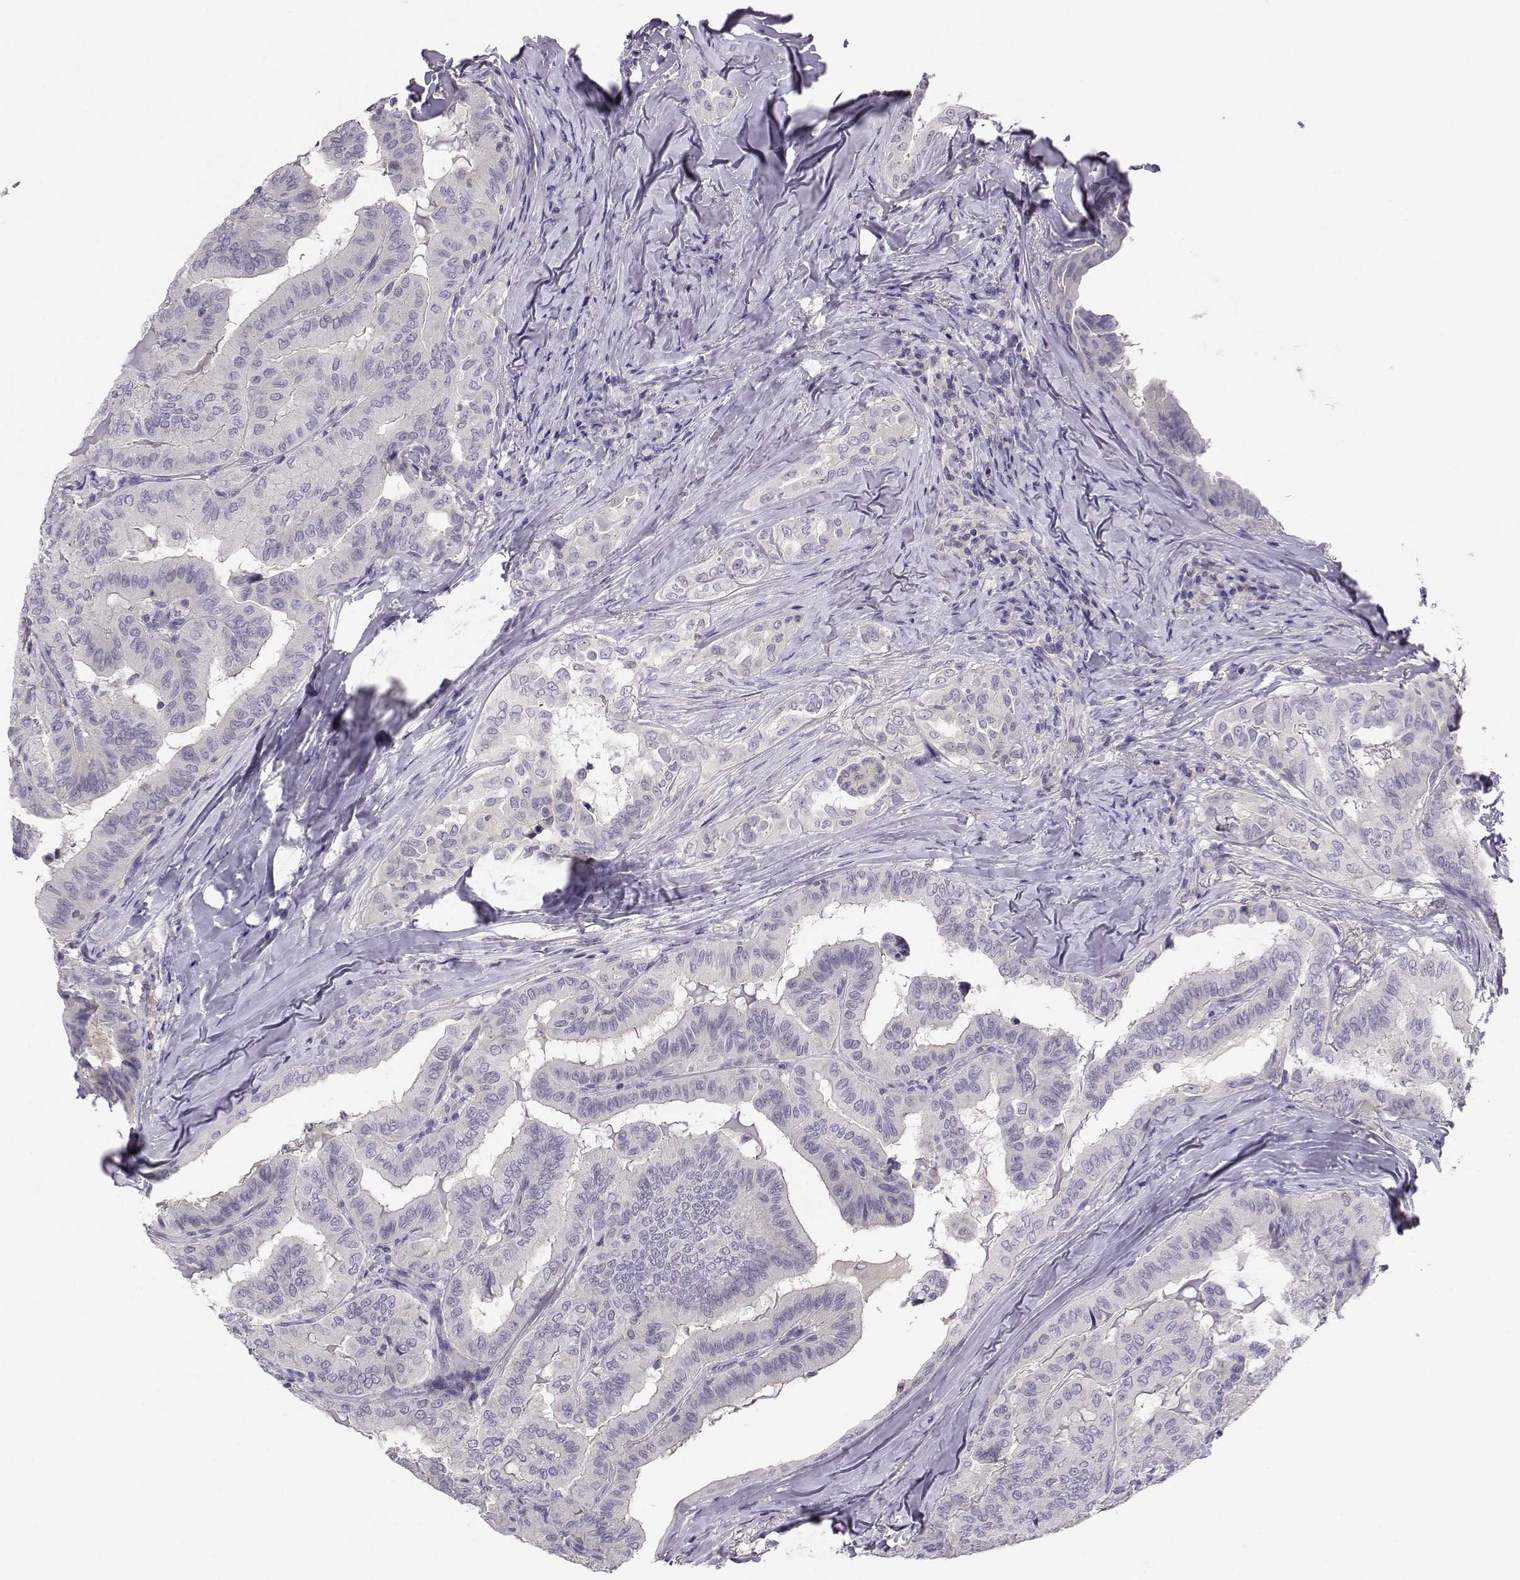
{"staining": {"intensity": "negative", "quantity": "none", "location": "none"}, "tissue": "thyroid cancer", "cell_type": "Tumor cells", "image_type": "cancer", "snomed": [{"axis": "morphology", "description": "Papillary adenocarcinoma, NOS"}, {"axis": "topography", "description": "Thyroid gland"}], "caption": "Immunohistochemistry image of neoplastic tissue: thyroid cancer (papillary adenocarcinoma) stained with DAB (3,3'-diaminobenzidine) reveals no significant protein expression in tumor cells.", "gene": "MROH7", "patient": {"sex": "female", "age": 68}}